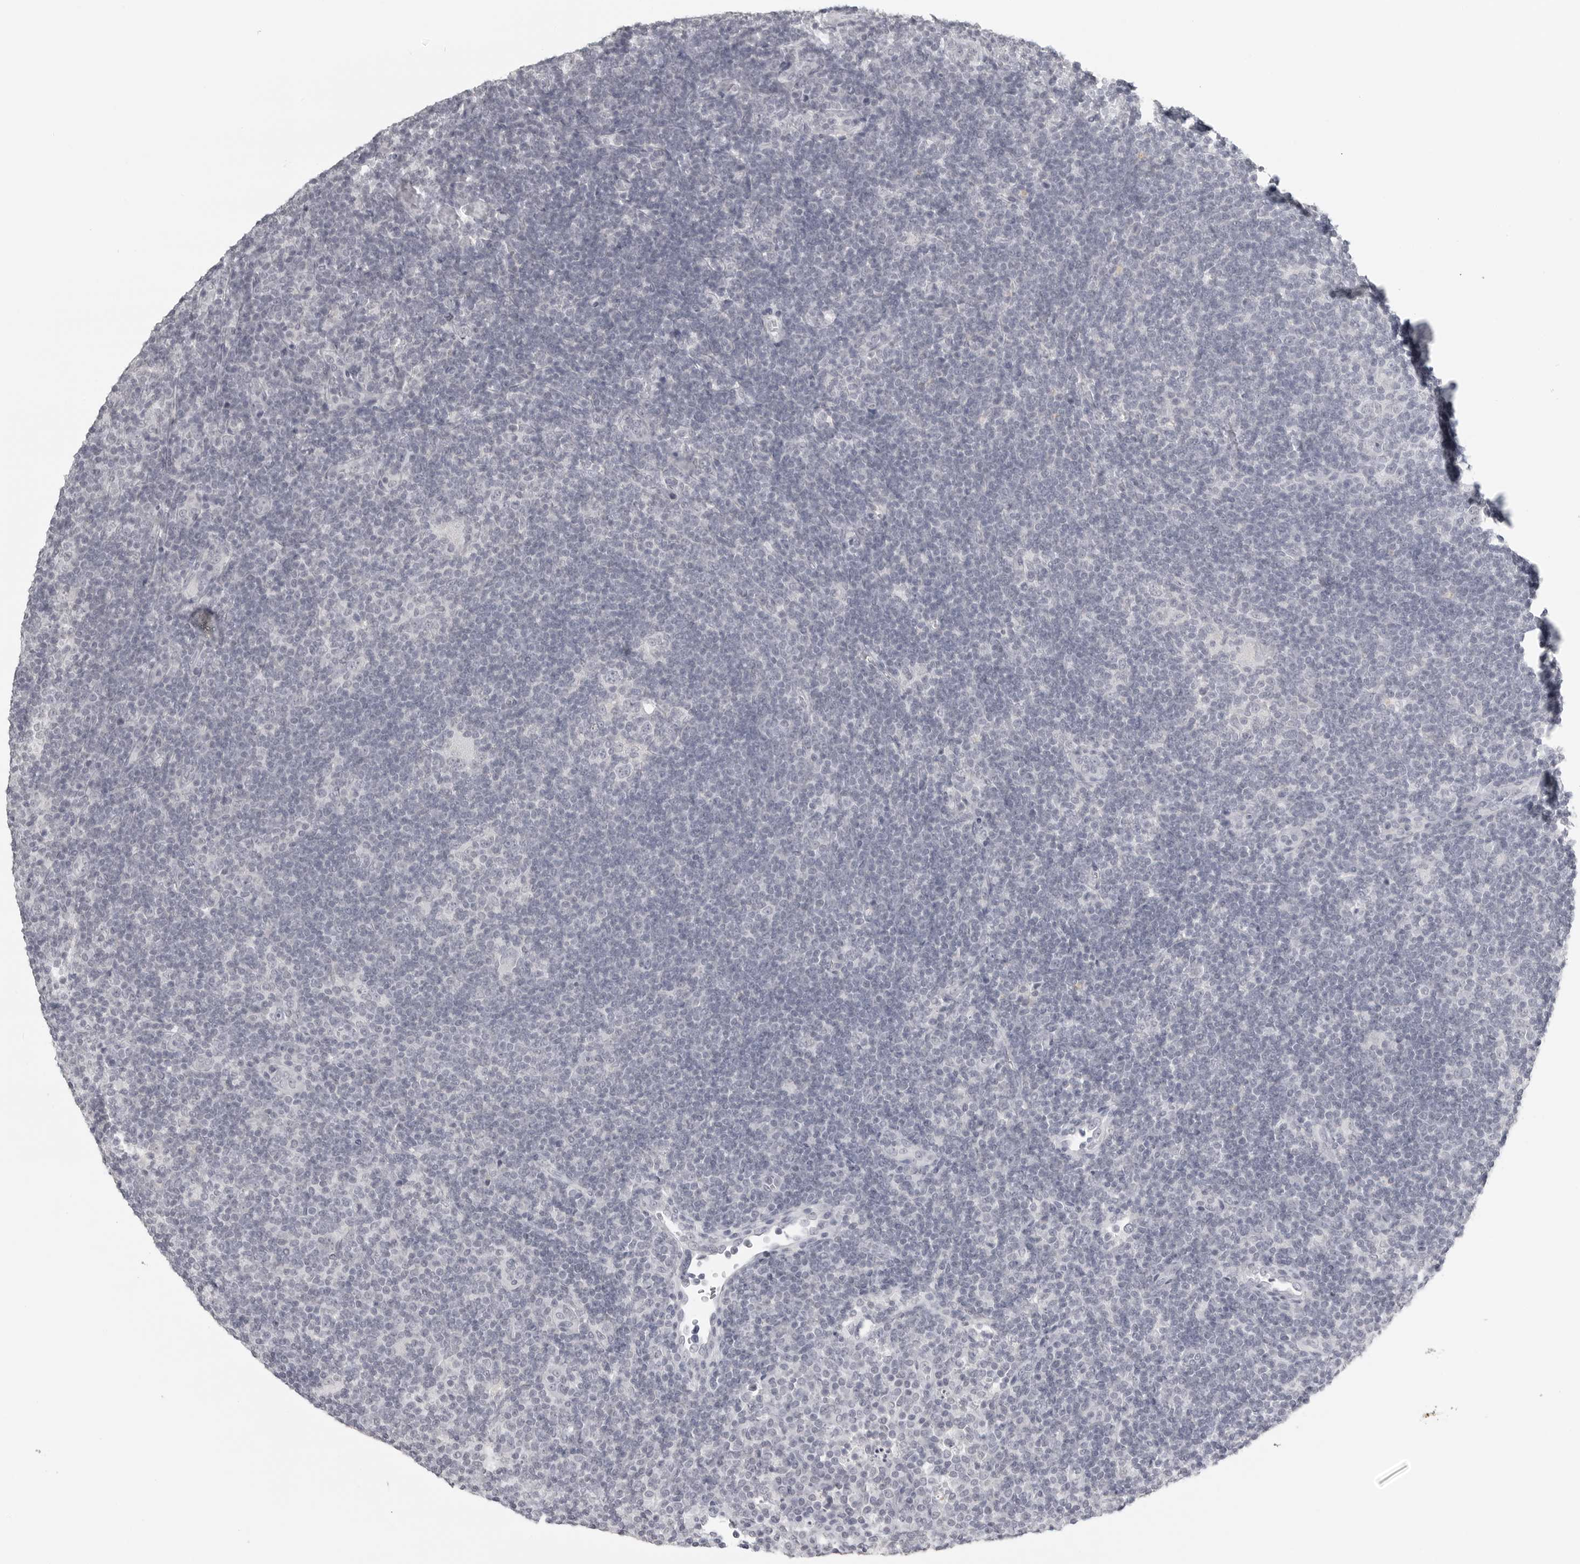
{"staining": {"intensity": "negative", "quantity": "none", "location": "none"}, "tissue": "lymphoma", "cell_type": "Tumor cells", "image_type": "cancer", "snomed": [{"axis": "morphology", "description": "Hodgkin's disease, NOS"}, {"axis": "topography", "description": "Lymph node"}], "caption": "There is no significant positivity in tumor cells of Hodgkin's disease.", "gene": "BPIFA1", "patient": {"sex": "female", "age": 57}}